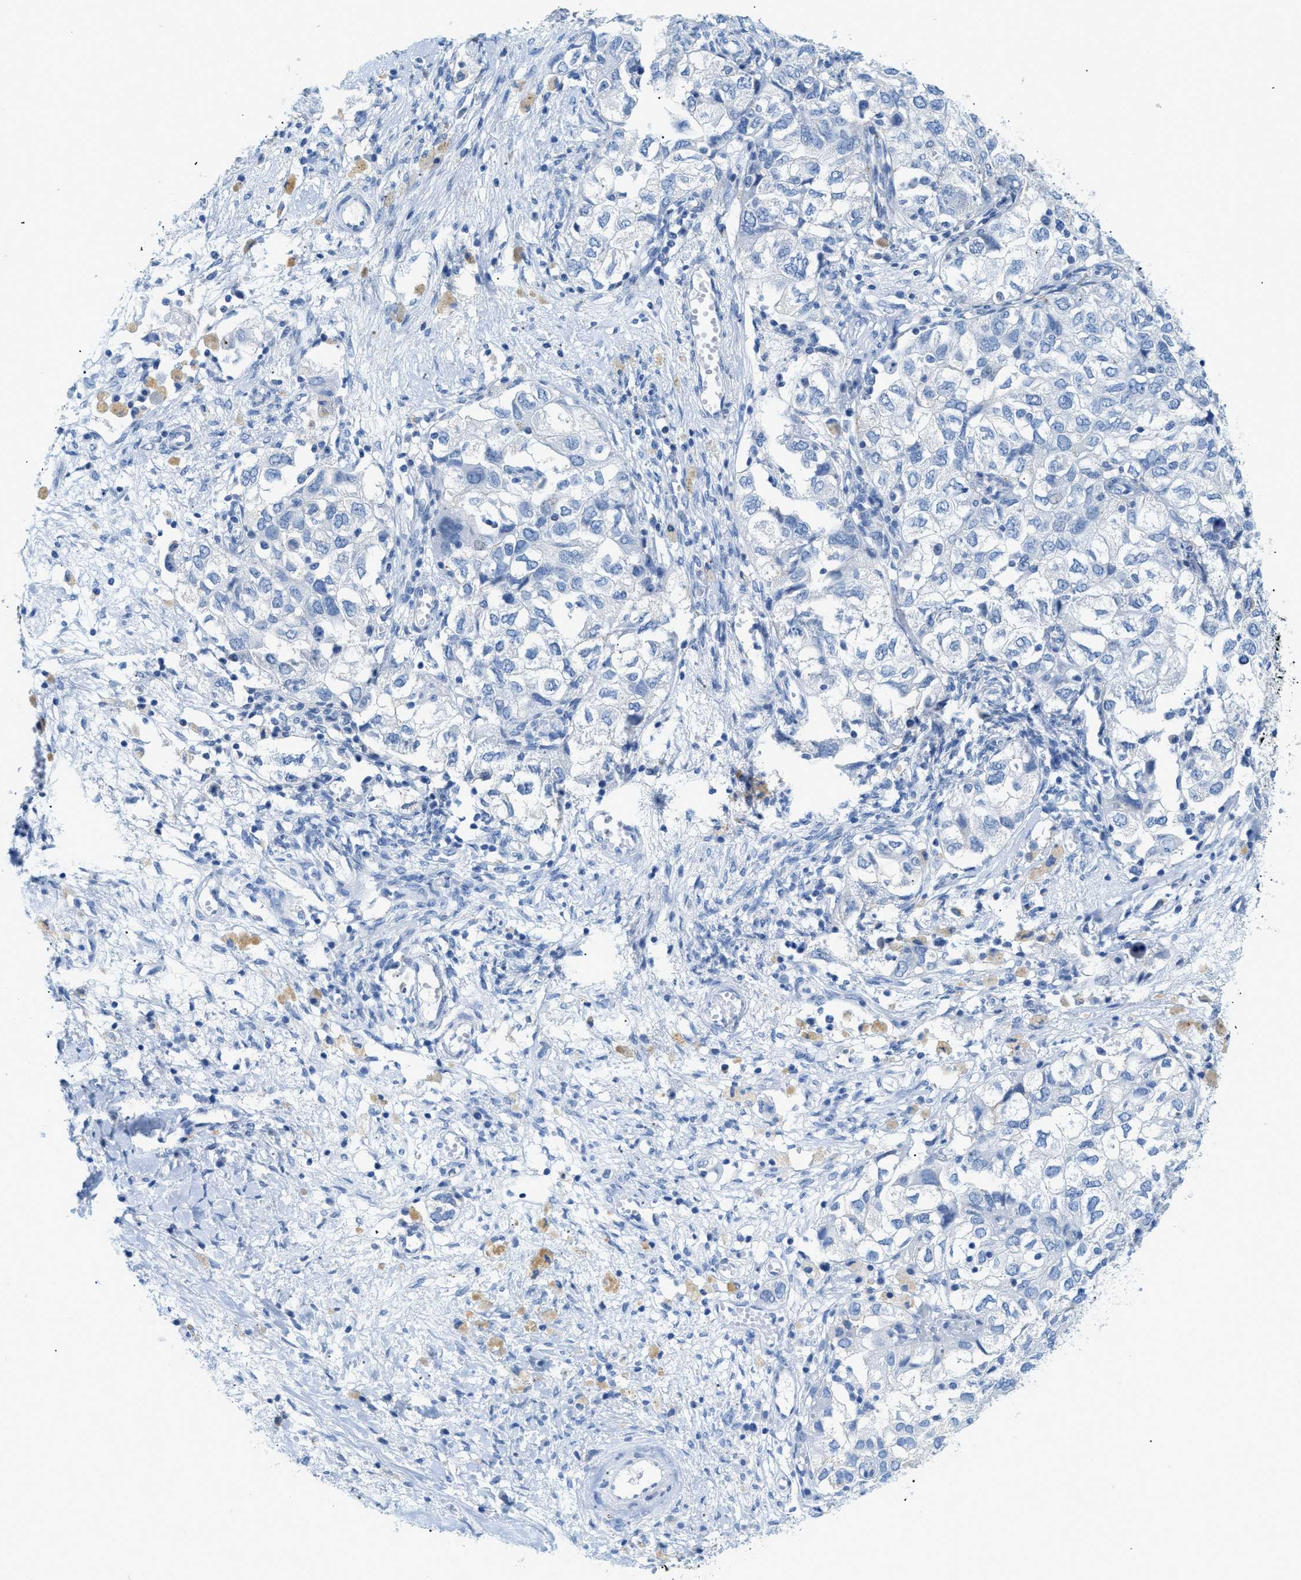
{"staining": {"intensity": "negative", "quantity": "none", "location": "none"}, "tissue": "ovarian cancer", "cell_type": "Tumor cells", "image_type": "cancer", "snomed": [{"axis": "morphology", "description": "Carcinoma, NOS"}, {"axis": "morphology", "description": "Cystadenocarcinoma, serous, NOS"}, {"axis": "topography", "description": "Ovary"}], "caption": "IHC micrograph of human ovarian cancer (serous cystadenocarcinoma) stained for a protein (brown), which demonstrates no expression in tumor cells.", "gene": "FDCSP", "patient": {"sex": "female", "age": 69}}